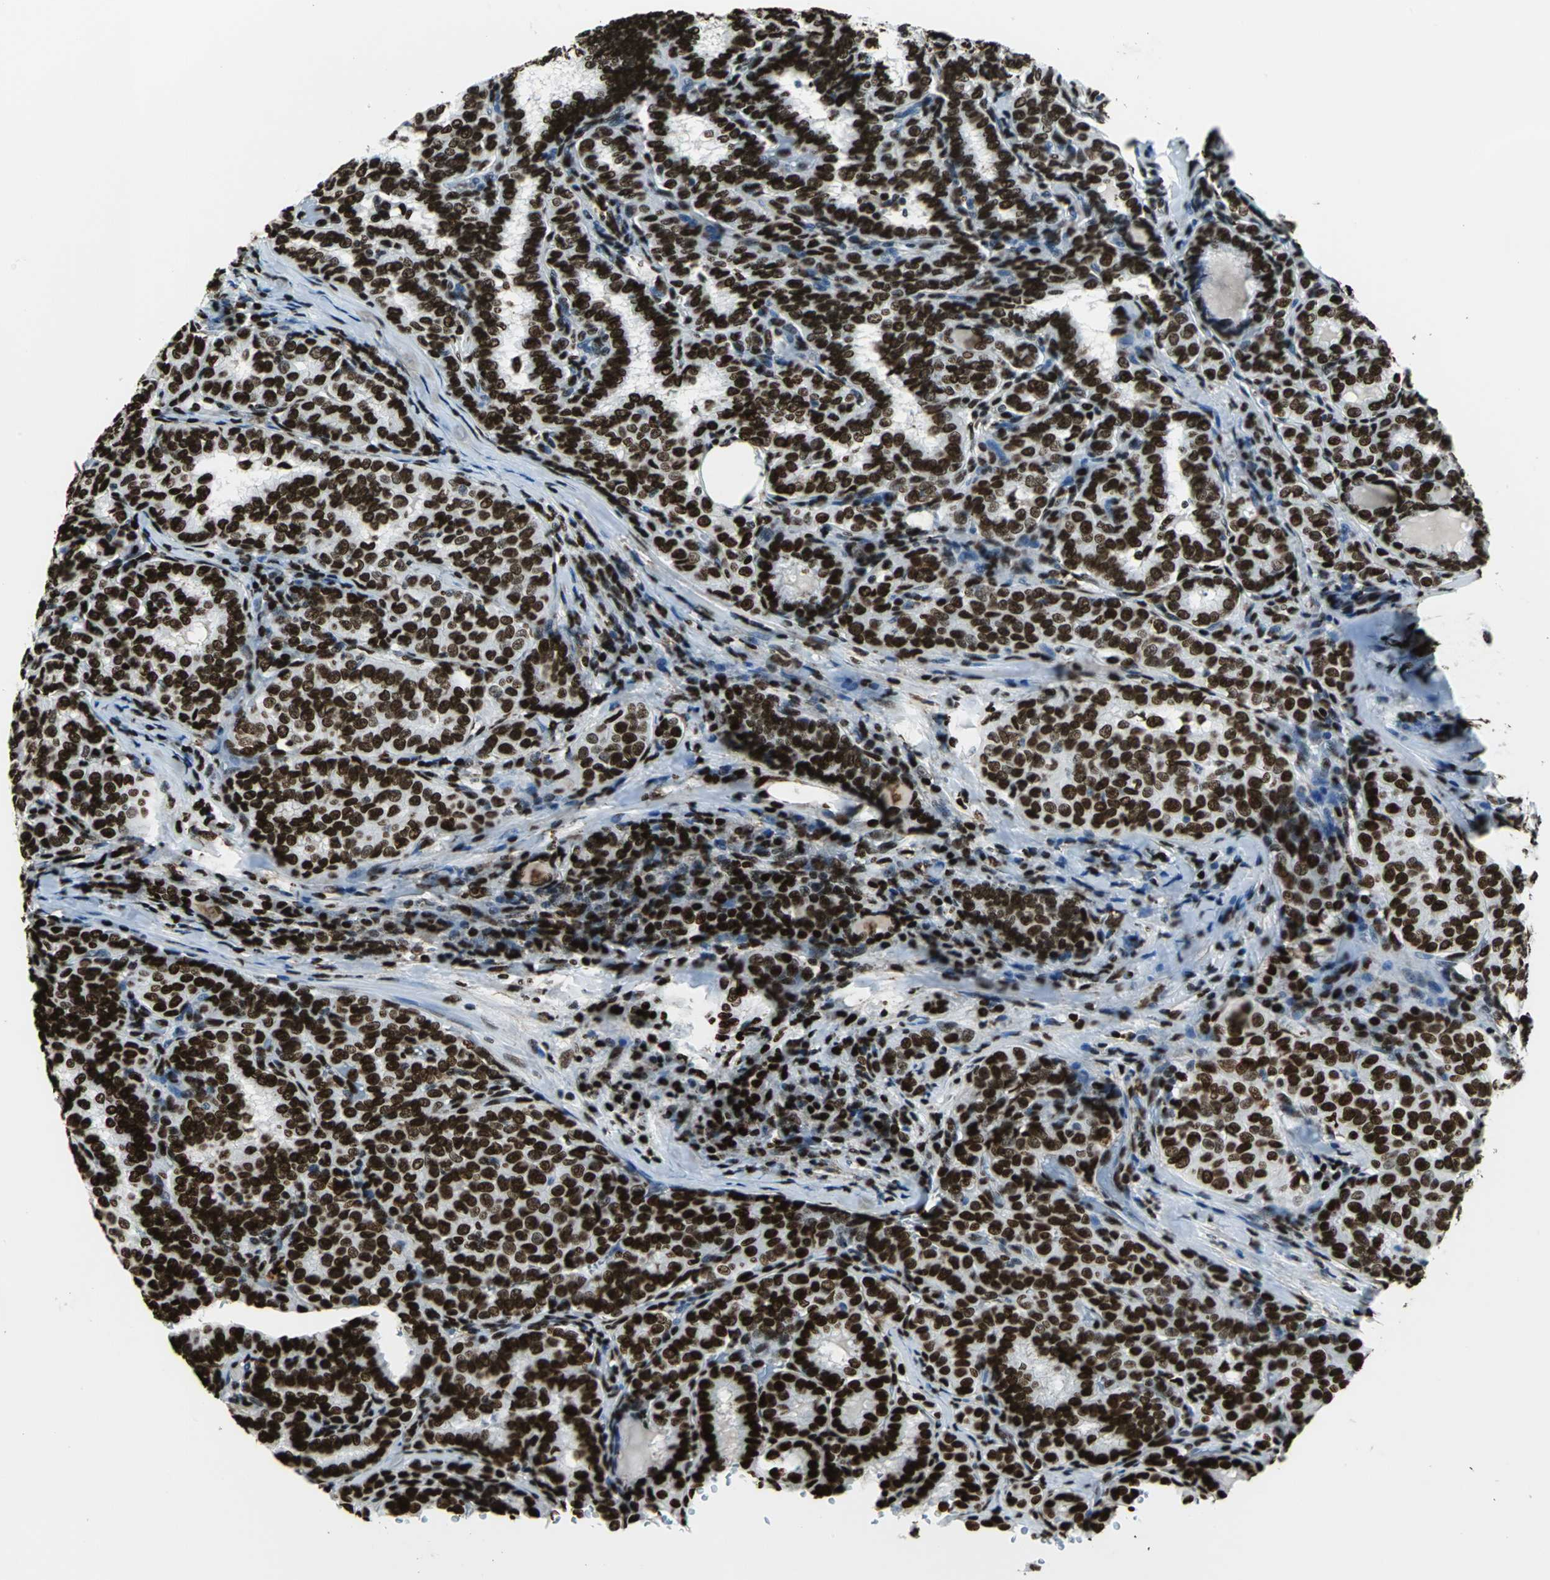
{"staining": {"intensity": "strong", "quantity": ">75%", "location": "nuclear"}, "tissue": "thyroid cancer", "cell_type": "Tumor cells", "image_type": "cancer", "snomed": [{"axis": "morphology", "description": "Normal tissue, NOS"}, {"axis": "morphology", "description": "Papillary adenocarcinoma, NOS"}, {"axis": "topography", "description": "Thyroid gland"}], "caption": "This image demonstrates immunohistochemistry staining of papillary adenocarcinoma (thyroid), with high strong nuclear staining in approximately >75% of tumor cells.", "gene": "APEX1", "patient": {"sex": "female", "age": 30}}